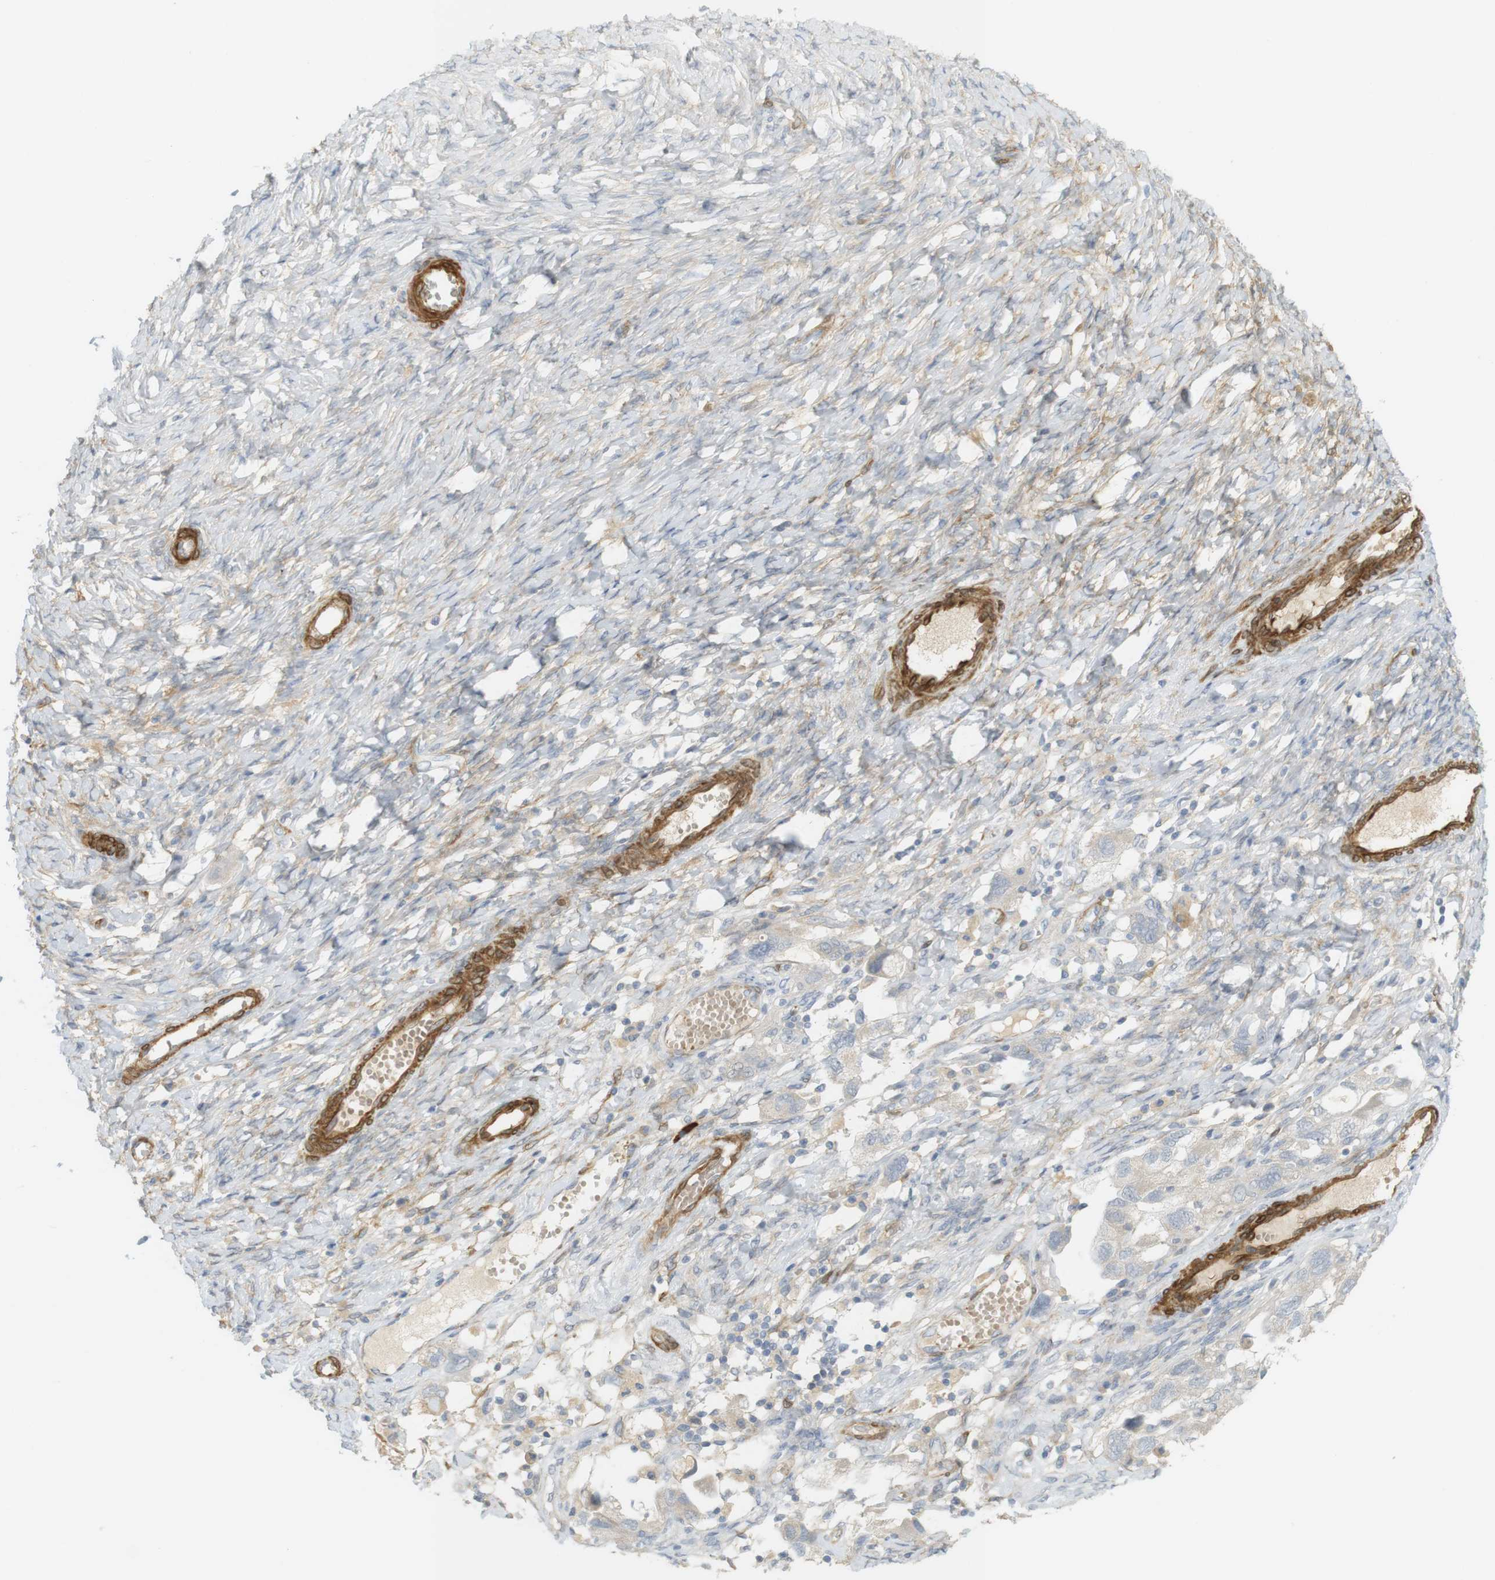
{"staining": {"intensity": "weak", "quantity": ">75%", "location": "cytoplasmic/membranous"}, "tissue": "ovarian cancer", "cell_type": "Tumor cells", "image_type": "cancer", "snomed": [{"axis": "morphology", "description": "Carcinoma, NOS"}, {"axis": "morphology", "description": "Cystadenocarcinoma, serous, NOS"}, {"axis": "topography", "description": "Ovary"}], "caption": "A high-resolution photomicrograph shows IHC staining of ovarian cancer (serous cystadenocarcinoma), which exhibits weak cytoplasmic/membranous positivity in about >75% of tumor cells.", "gene": "PDE3A", "patient": {"sex": "female", "age": 69}}